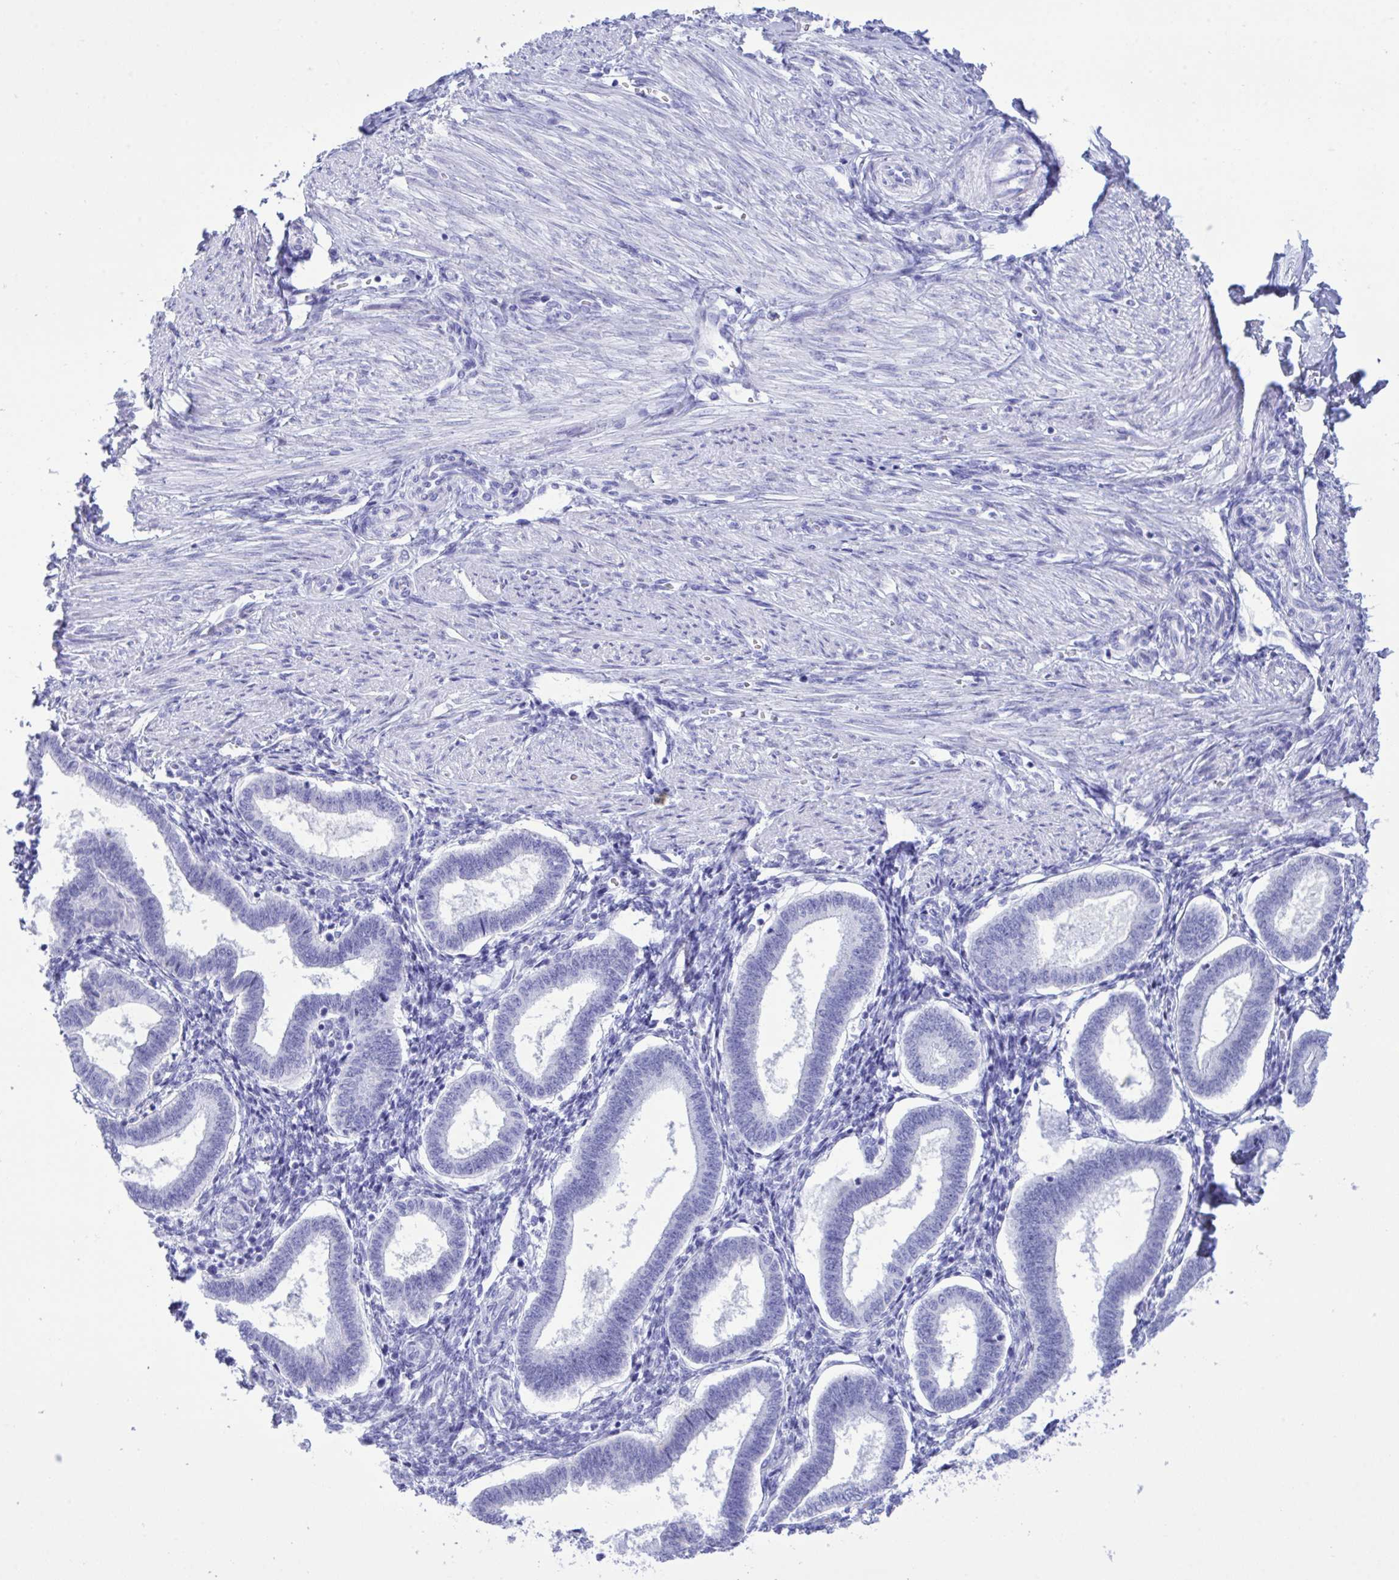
{"staining": {"intensity": "negative", "quantity": "none", "location": "none"}, "tissue": "endometrium", "cell_type": "Cells in endometrial stroma", "image_type": "normal", "snomed": [{"axis": "morphology", "description": "Normal tissue, NOS"}, {"axis": "topography", "description": "Endometrium"}], "caption": "DAB immunohistochemical staining of benign endometrium displays no significant staining in cells in endometrial stroma. (DAB immunohistochemistry (IHC), high magnification).", "gene": "BEX5", "patient": {"sex": "female", "age": 24}}